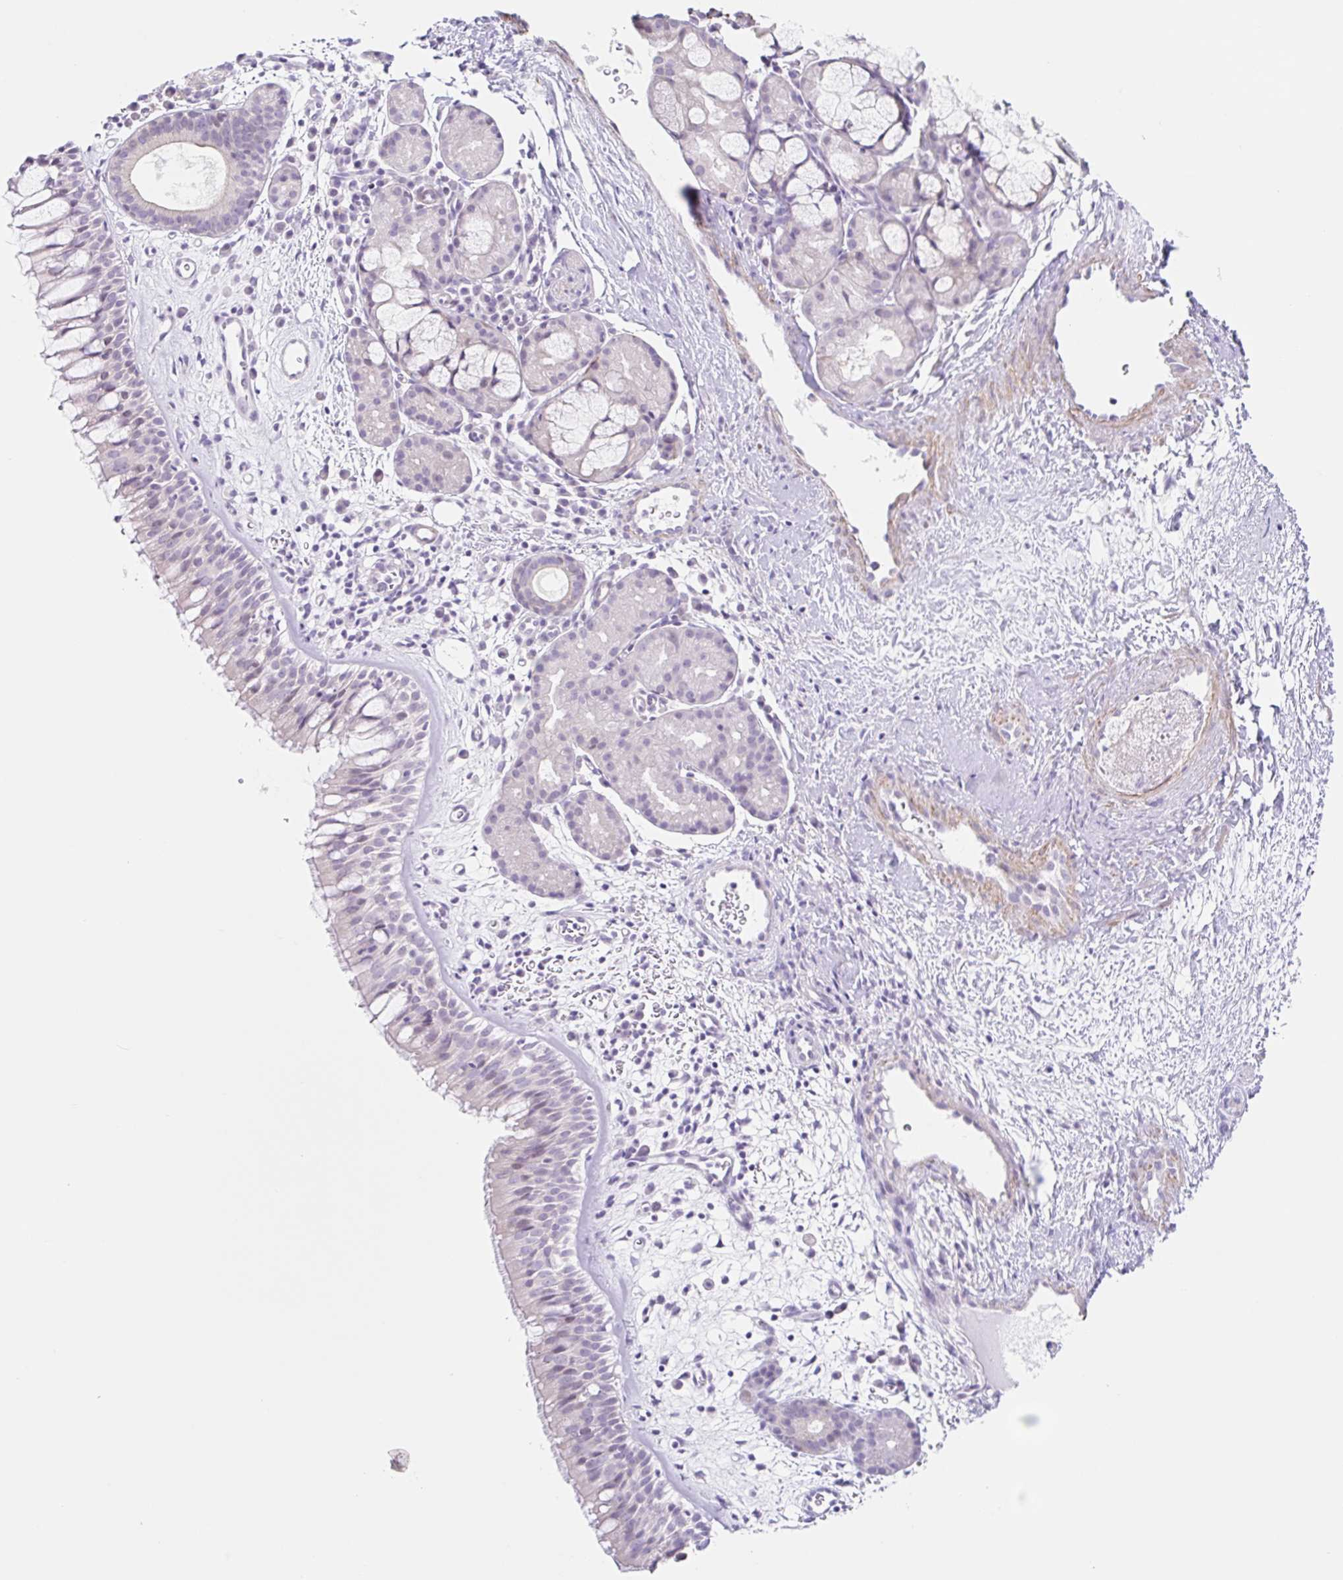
{"staining": {"intensity": "negative", "quantity": "none", "location": "none"}, "tissue": "nasopharynx", "cell_type": "Respiratory epithelial cells", "image_type": "normal", "snomed": [{"axis": "morphology", "description": "Normal tissue, NOS"}, {"axis": "topography", "description": "Nasopharynx"}], "caption": "There is no significant expression in respiratory epithelial cells of nasopharynx. (Brightfield microscopy of DAB IHC at high magnification).", "gene": "DCAF17", "patient": {"sex": "male", "age": 65}}